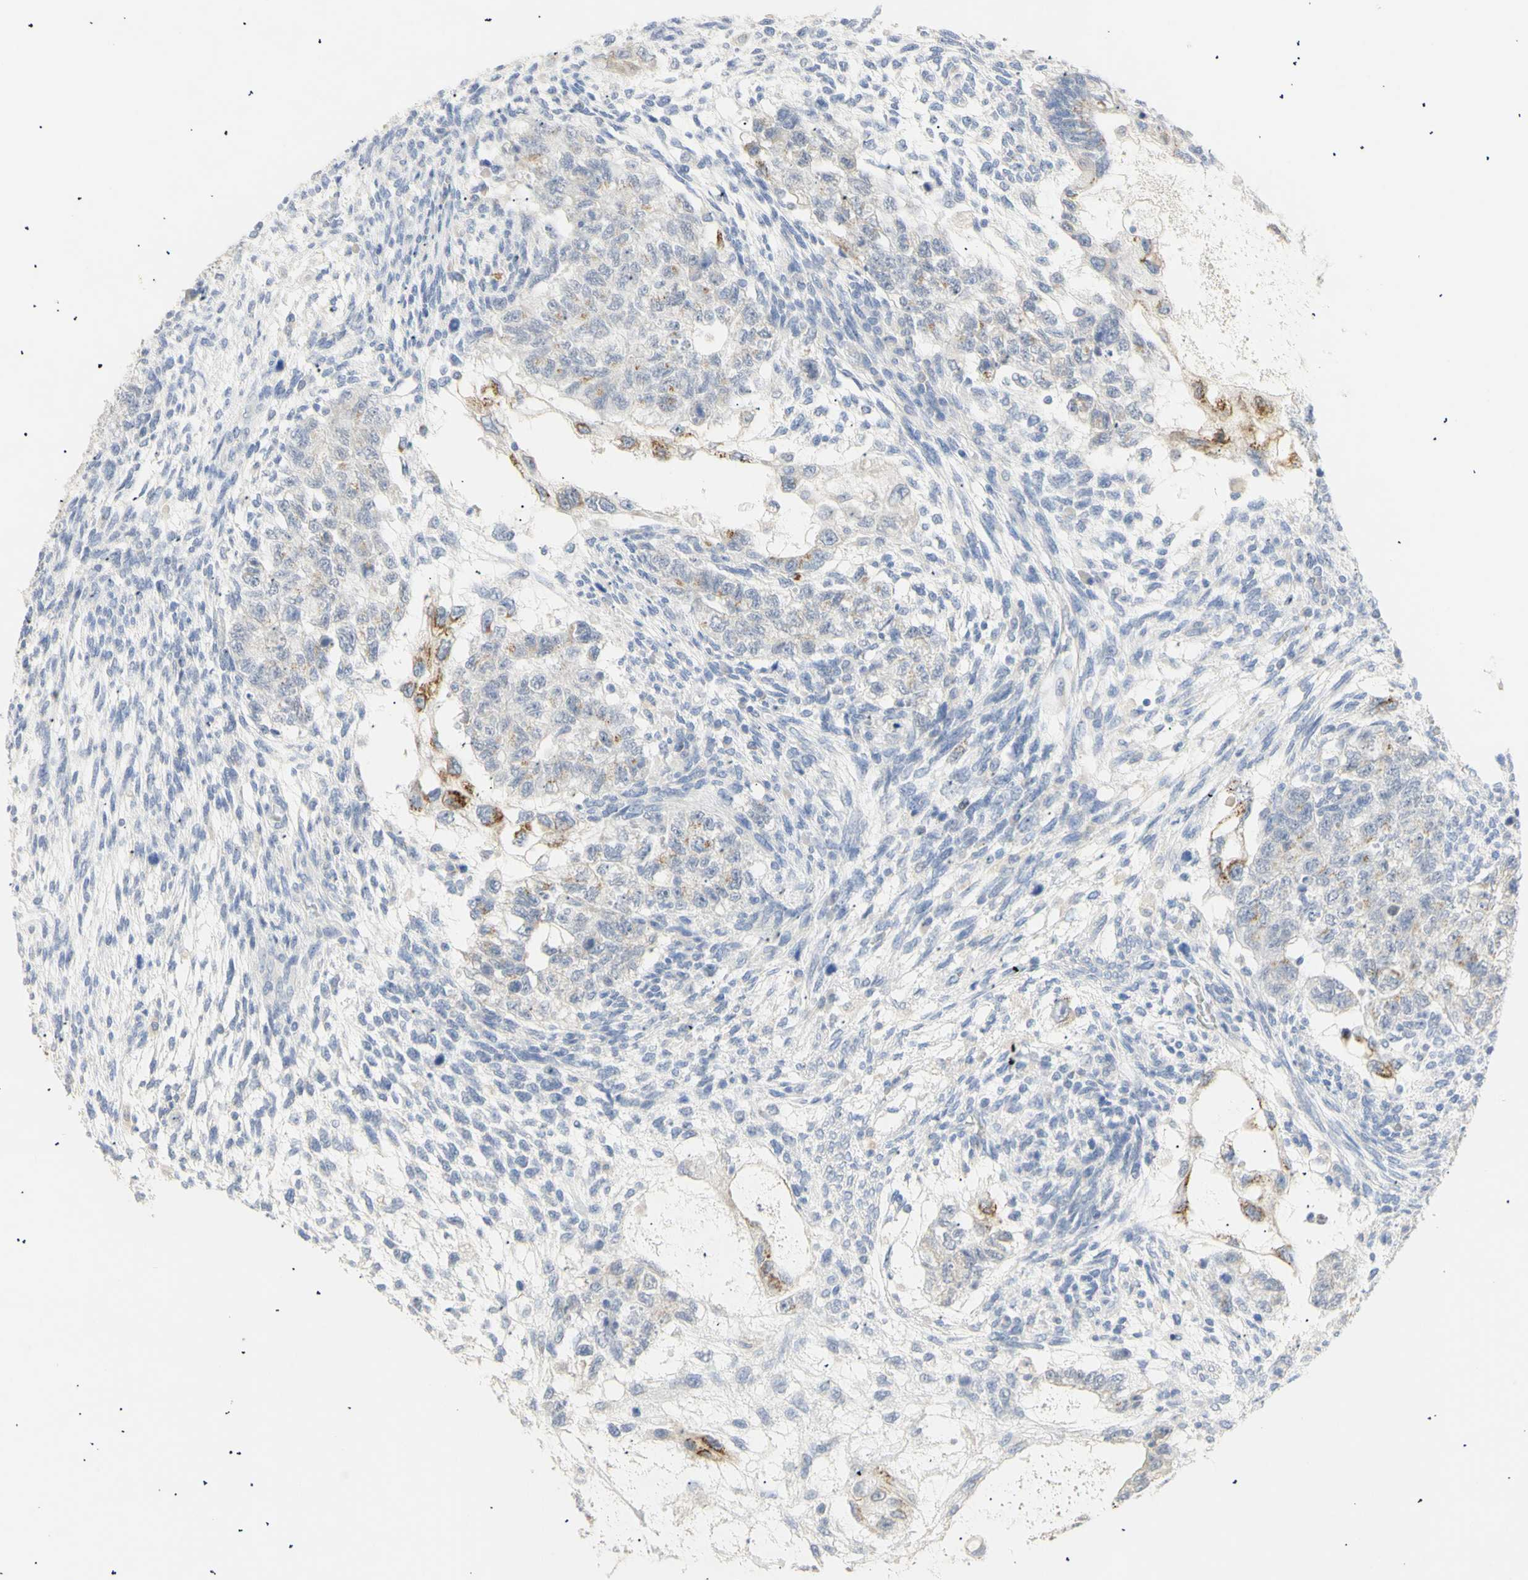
{"staining": {"intensity": "moderate", "quantity": "<25%", "location": "cytoplasmic/membranous"}, "tissue": "testis cancer", "cell_type": "Tumor cells", "image_type": "cancer", "snomed": [{"axis": "morphology", "description": "Normal tissue, NOS"}, {"axis": "morphology", "description": "Carcinoma, Embryonal, NOS"}, {"axis": "topography", "description": "Testis"}], "caption": "Immunohistochemistry (IHC) histopathology image of testis cancer (embryonal carcinoma) stained for a protein (brown), which displays low levels of moderate cytoplasmic/membranous expression in about <25% of tumor cells.", "gene": "B4GALNT3", "patient": {"sex": "male", "age": 36}}